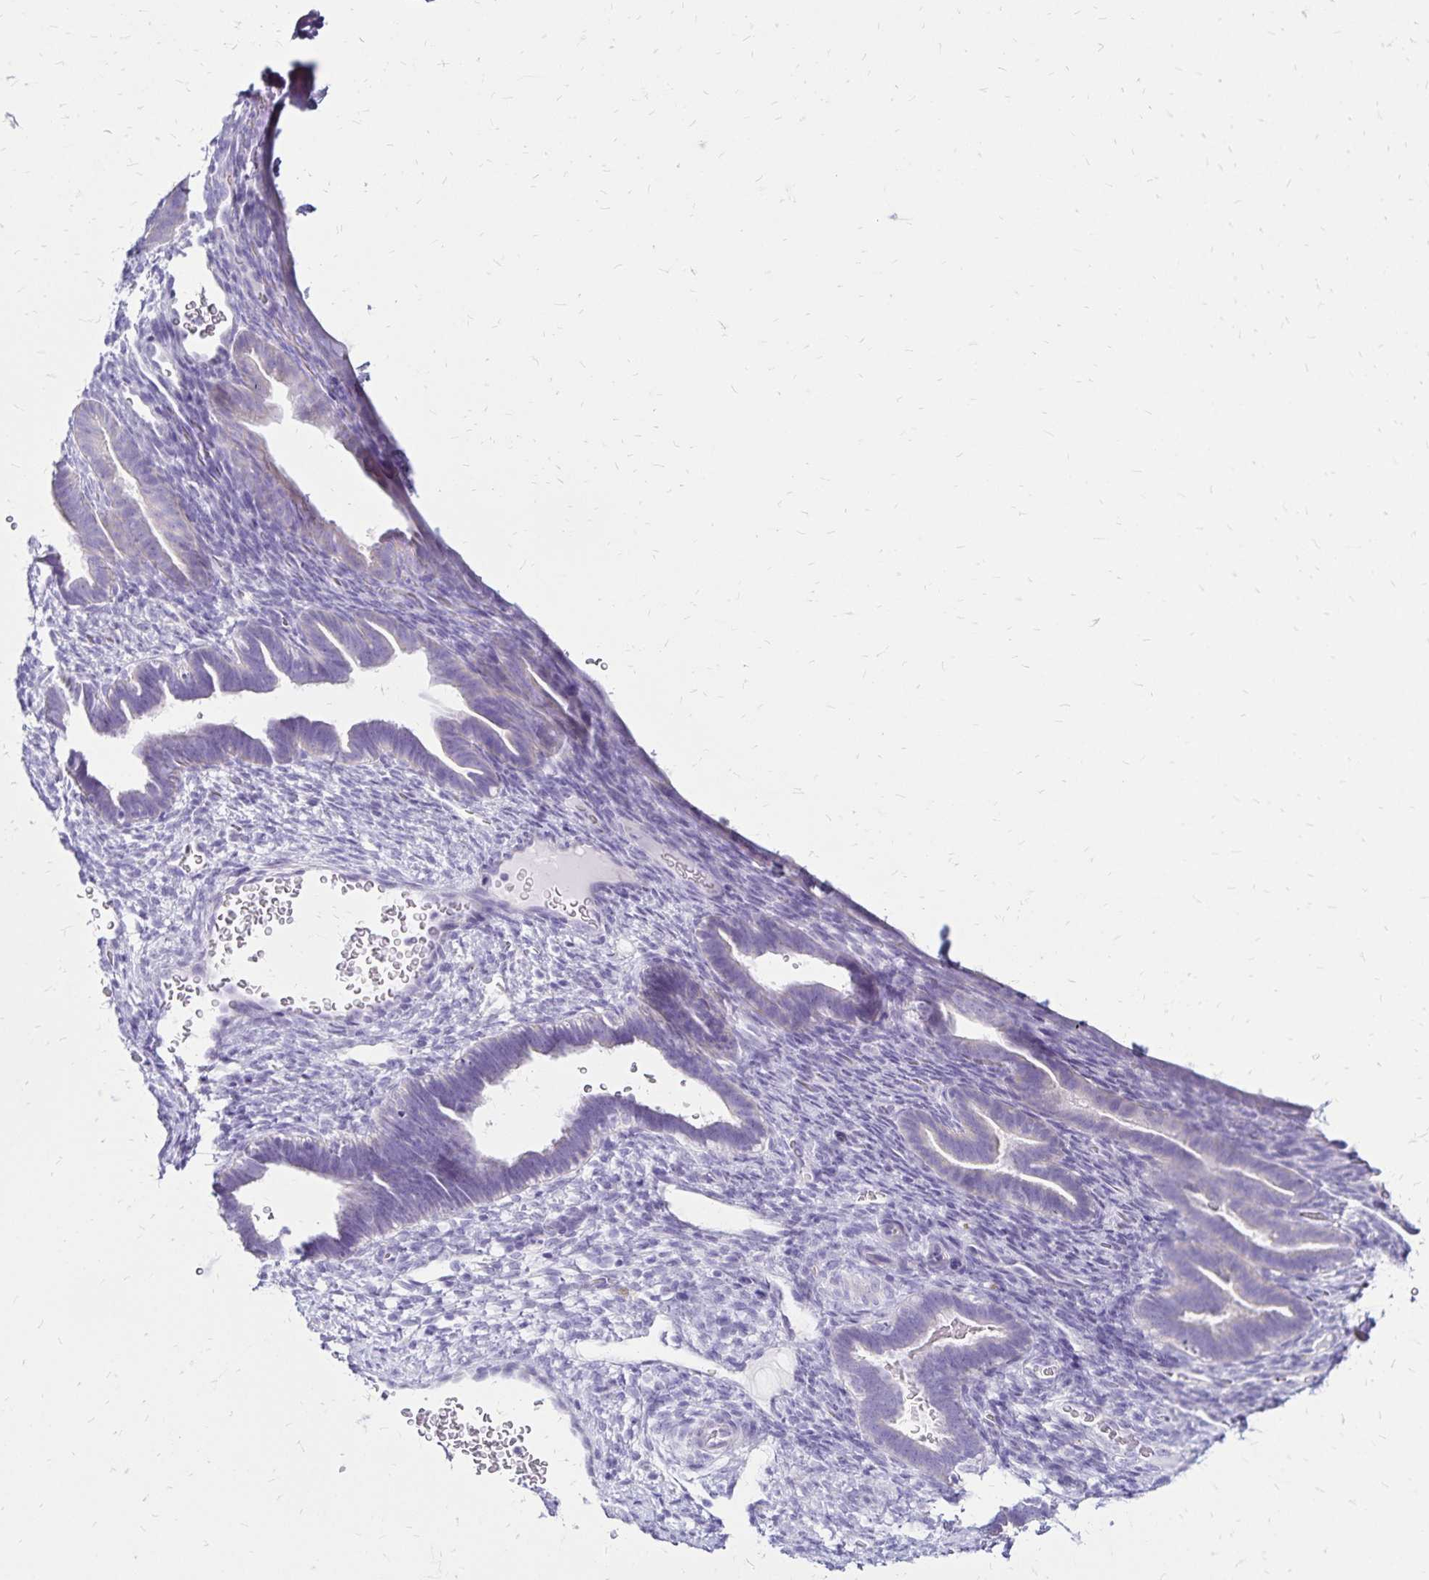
{"staining": {"intensity": "negative", "quantity": "none", "location": "none"}, "tissue": "endometrium", "cell_type": "Cells in endometrial stroma", "image_type": "normal", "snomed": [{"axis": "morphology", "description": "Normal tissue, NOS"}, {"axis": "topography", "description": "Endometrium"}], "caption": "Human endometrium stained for a protein using immunohistochemistry (IHC) shows no positivity in cells in endometrial stroma.", "gene": "LIN28B", "patient": {"sex": "female", "age": 34}}